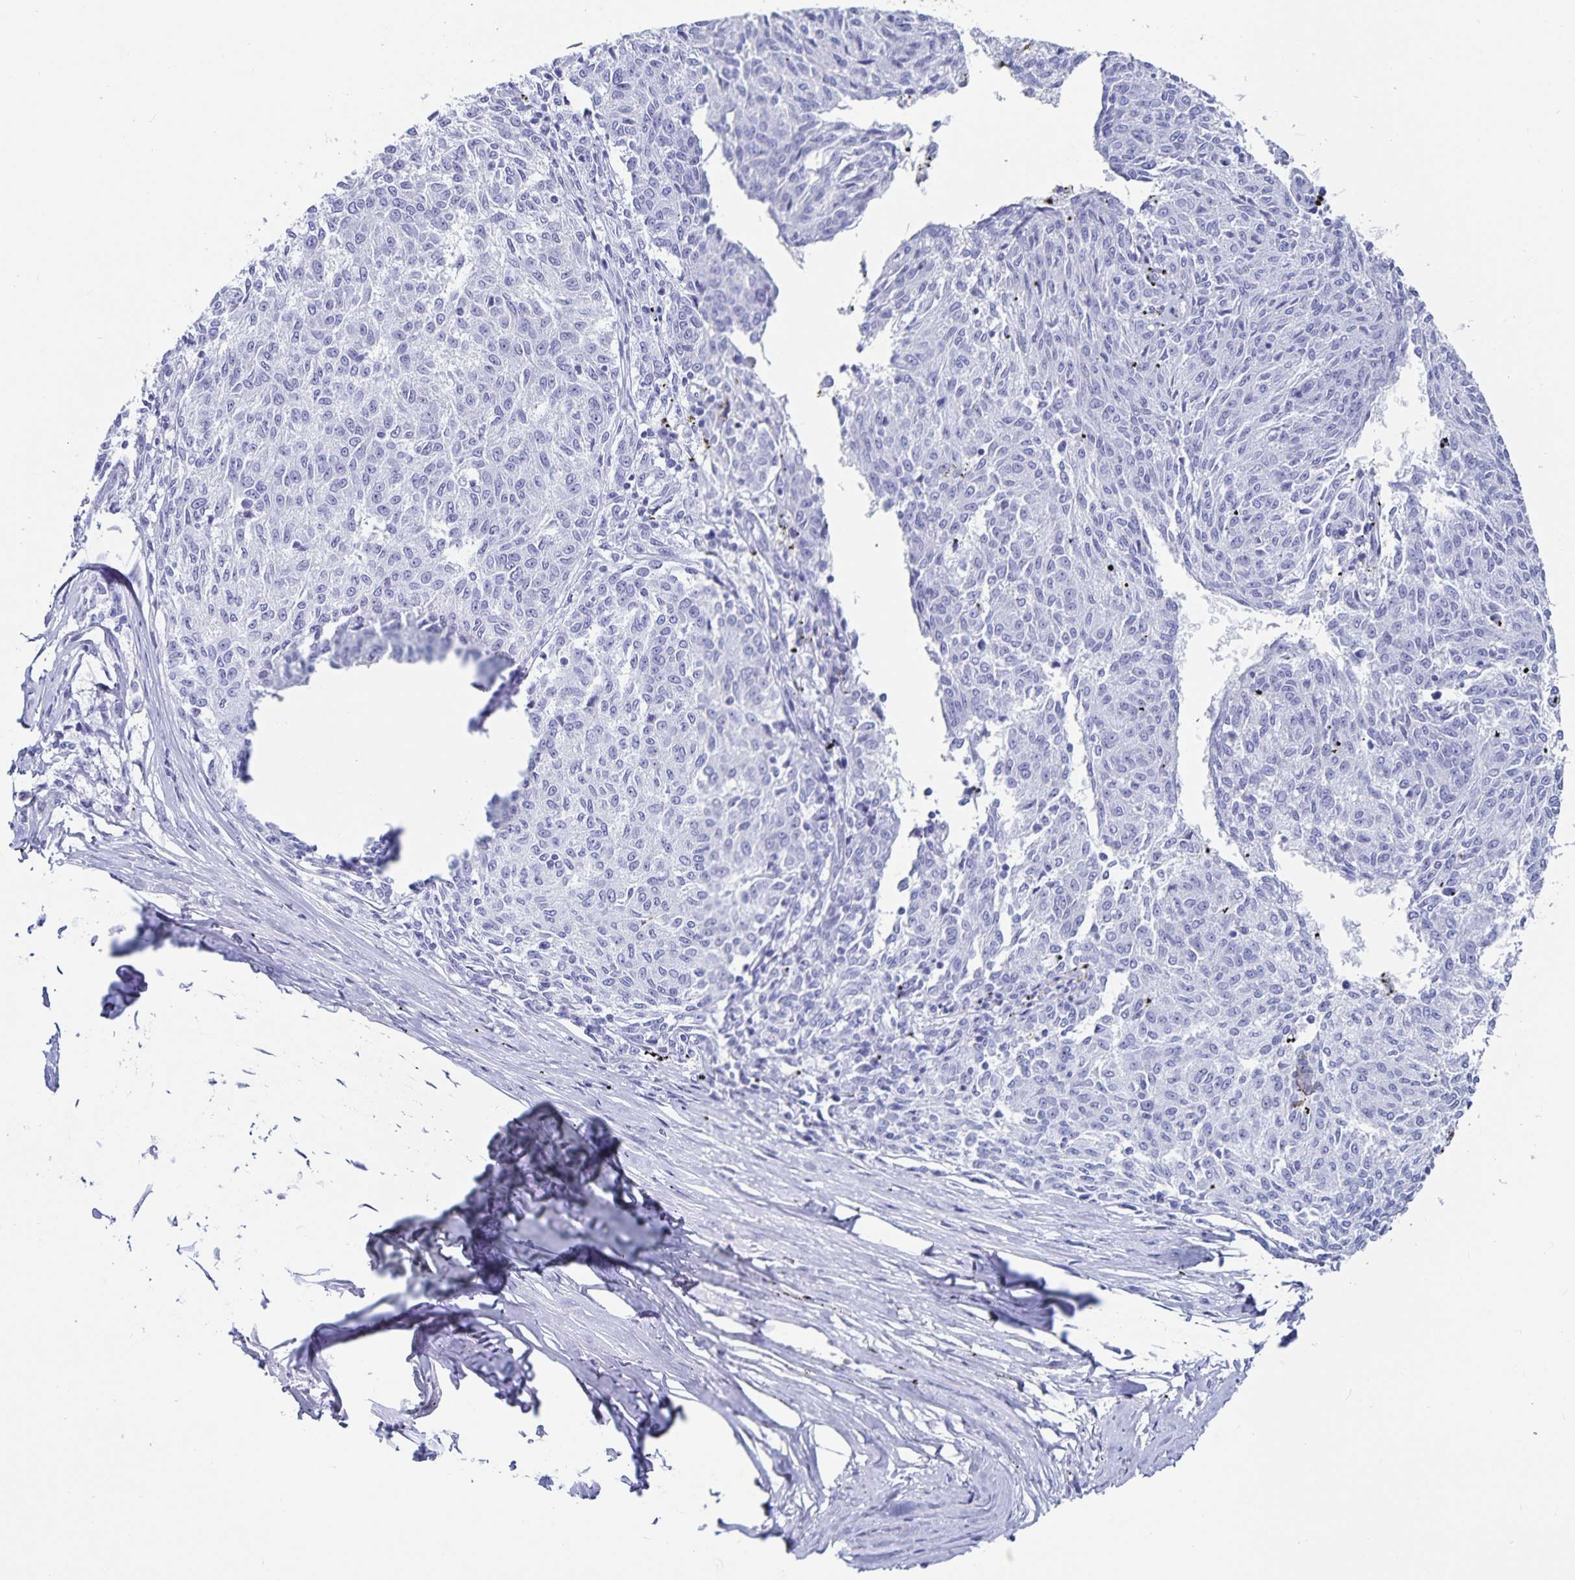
{"staining": {"intensity": "negative", "quantity": "none", "location": "none"}, "tissue": "melanoma", "cell_type": "Tumor cells", "image_type": "cancer", "snomed": [{"axis": "morphology", "description": "Malignant melanoma, NOS"}, {"axis": "topography", "description": "Skin"}], "caption": "A micrograph of human melanoma is negative for staining in tumor cells.", "gene": "C19orf73", "patient": {"sex": "female", "age": 72}}